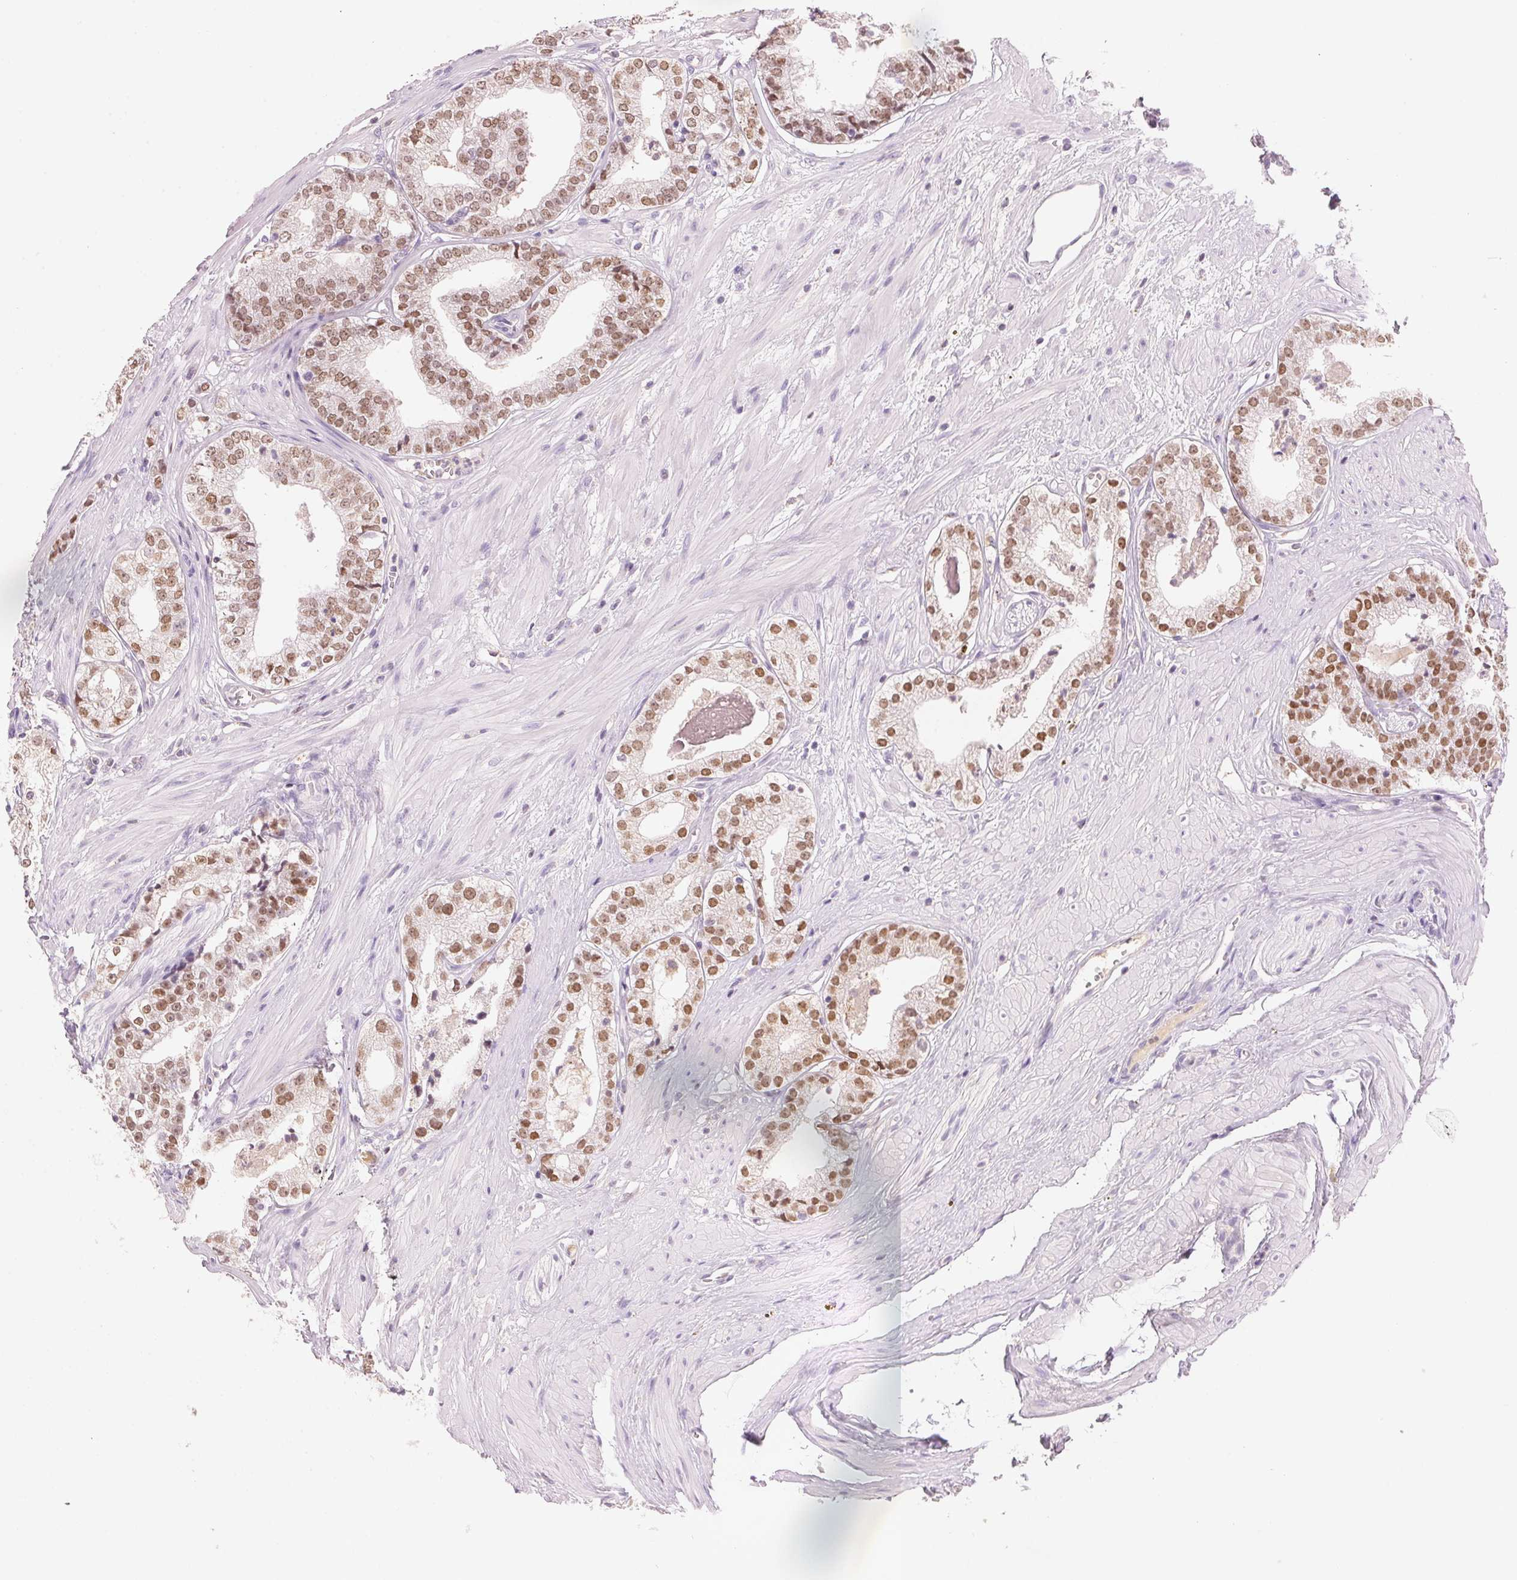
{"staining": {"intensity": "moderate", "quantity": ">75%", "location": "nuclear"}, "tissue": "prostate cancer", "cell_type": "Tumor cells", "image_type": "cancer", "snomed": [{"axis": "morphology", "description": "Adenocarcinoma, Low grade"}, {"axis": "topography", "description": "Prostate"}], "caption": "High-power microscopy captured an immunohistochemistry micrograph of prostate adenocarcinoma (low-grade), revealing moderate nuclear staining in approximately >75% of tumor cells.", "gene": "HOXB13", "patient": {"sex": "male", "age": 60}}